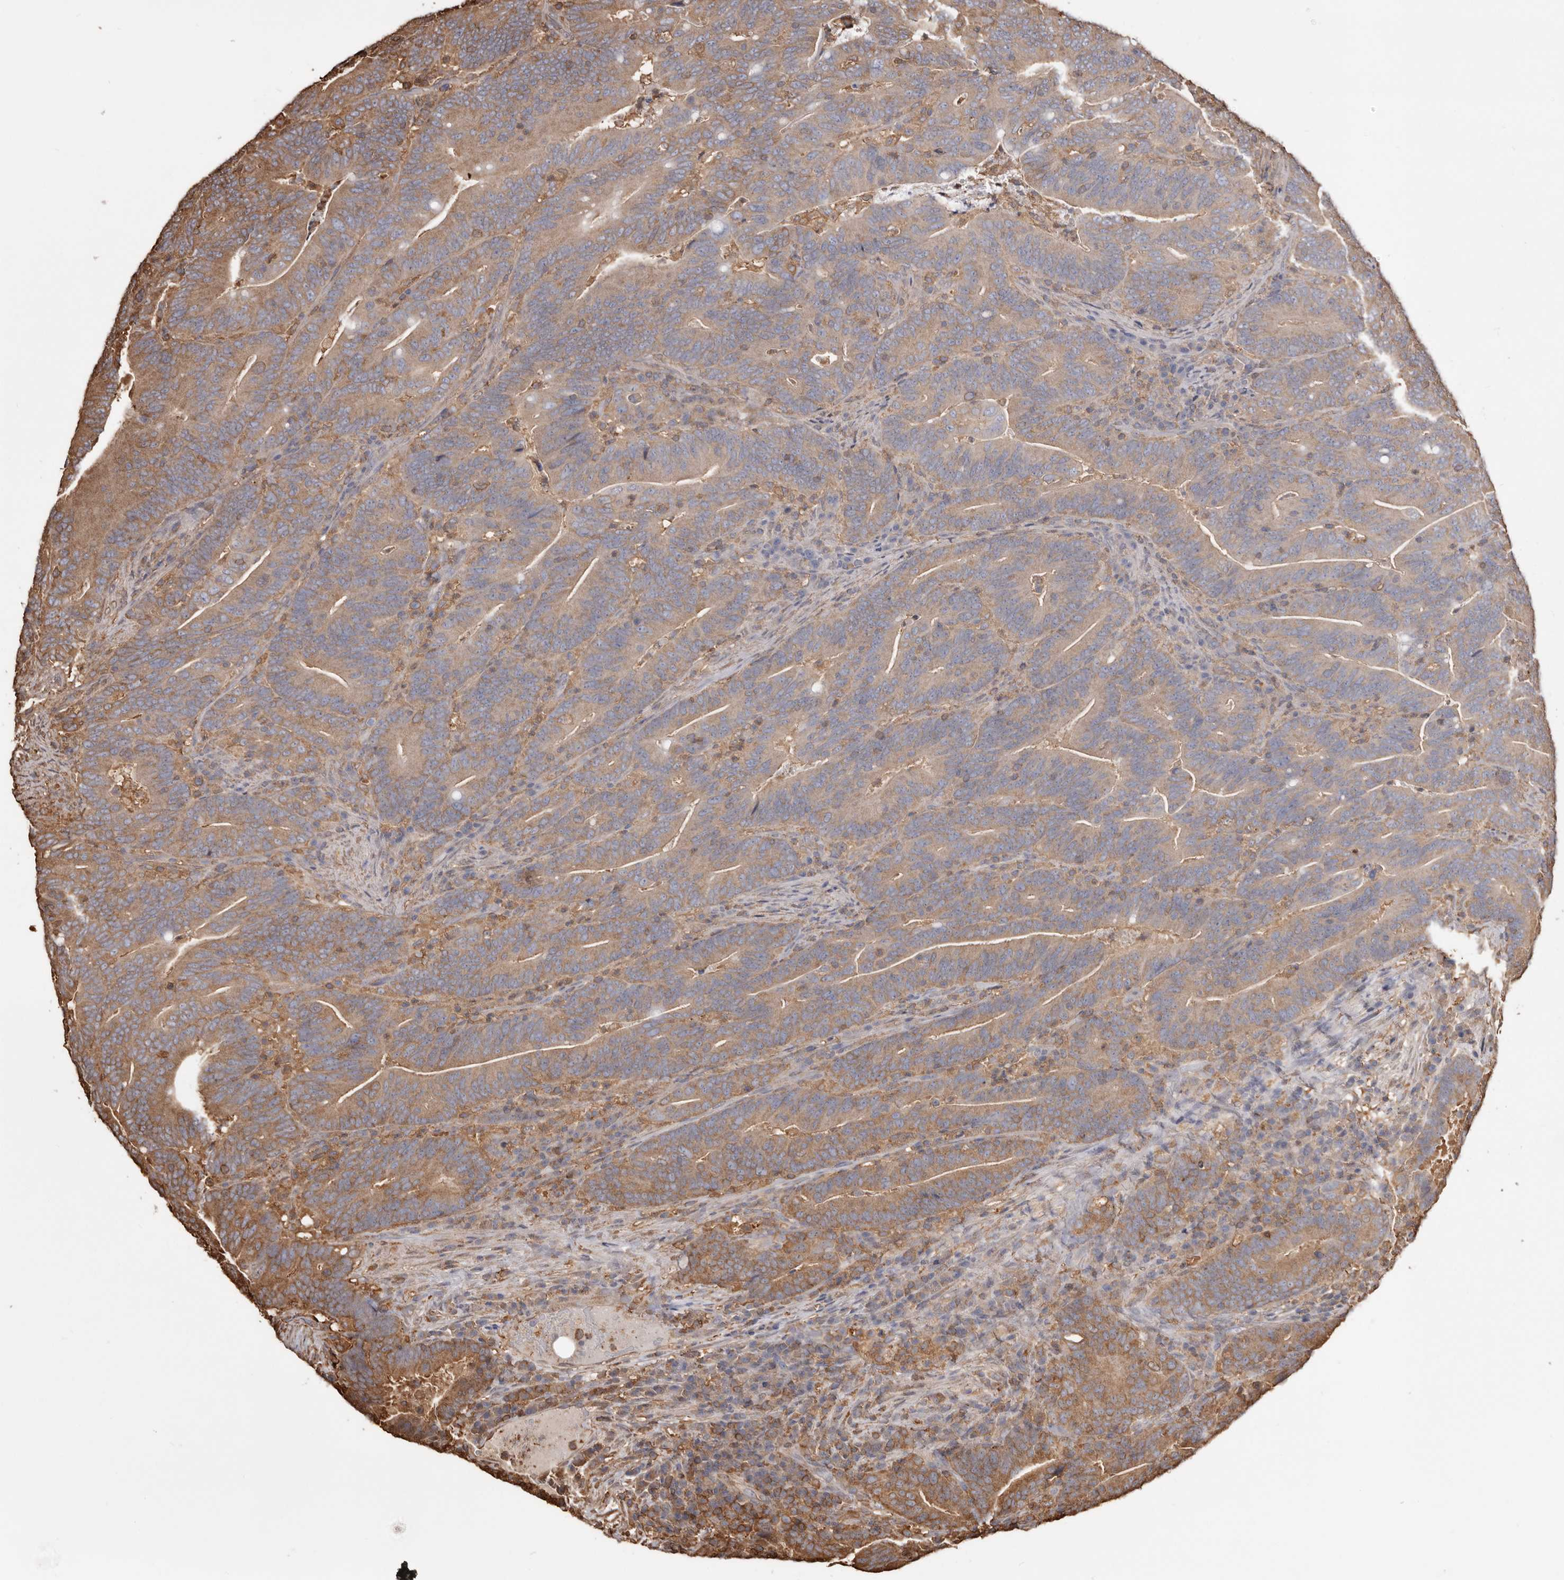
{"staining": {"intensity": "moderate", "quantity": ">75%", "location": "cytoplasmic/membranous"}, "tissue": "colorectal cancer", "cell_type": "Tumor cells", "image_type": "cancer", "snomed": [{"axis": "morphology", "description": "Adenocarcinoma, NOS"}, {"axis": "topography", "description": "Colon"}], "caption": "Moderate cytoplasmic/membranous staining is present in approximately >75% of tumor cells in colorectal cancer (adenocarcinoma). (IHC, brightfield microscopy, high magnification).", "gene": "PKM", "patient": {"sex": "female", "age": 66}}